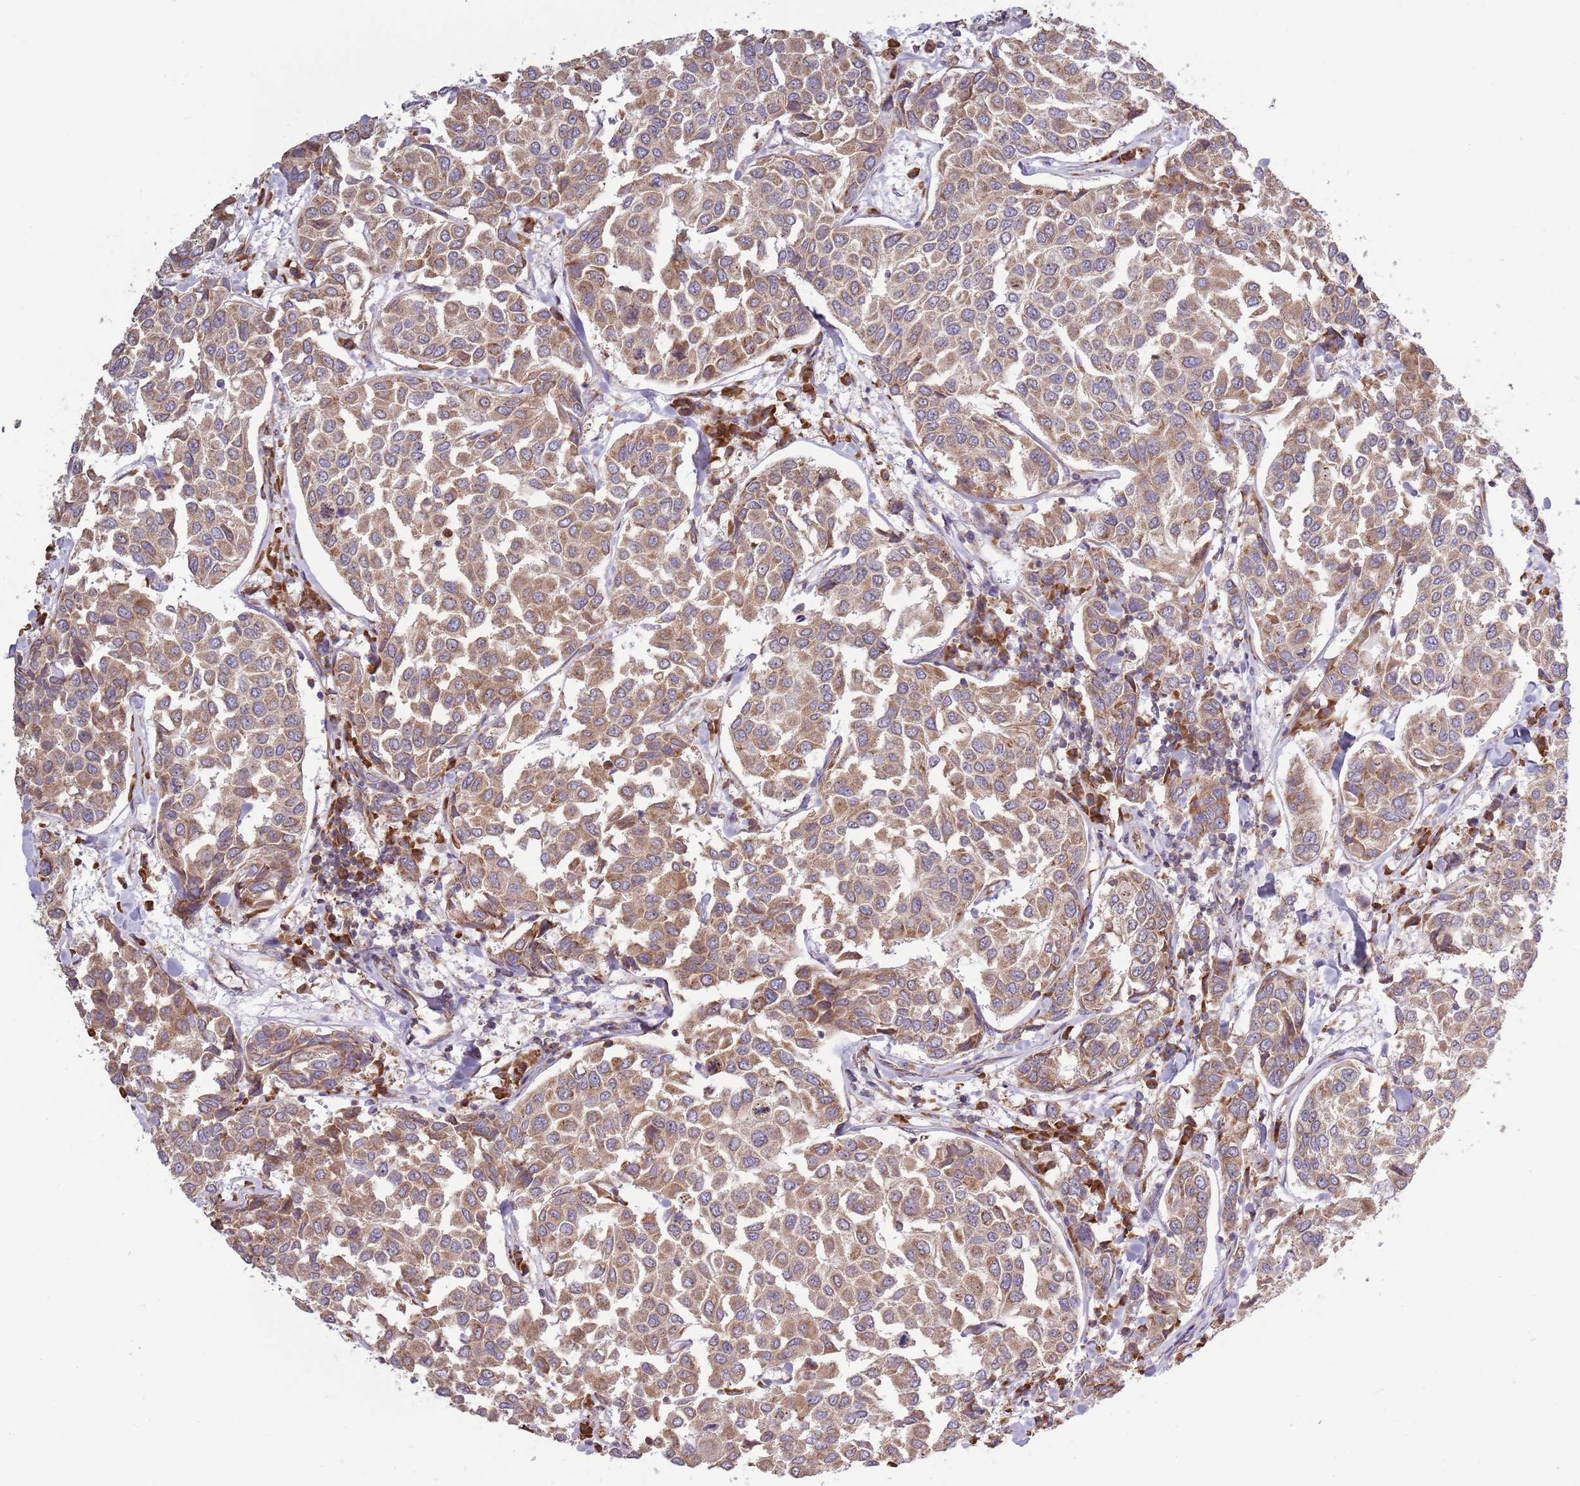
{"staining": {"intensity": "moderate", "quantity": ">75%", "location": "cytoplasmic/membranous"}, "tissue": "breast cancer", "cell_type": "Tumor cells", "image_type": "cancer", "snomed": [{"axis": "morphology", "description": "Duct carcinoma"}, {"axis": "topography", "description": "Breast"}], "caption": "This is a photomicrograph of immunohistochemistry (IHC) staining of infiltrating ductal carcinoma (breast), which shows moderate expression in the cytoplasmic/membranous of tumor cells.", "gene": "RPL17-C18orf32", "patient": {"sex": "female", "age": 55}}